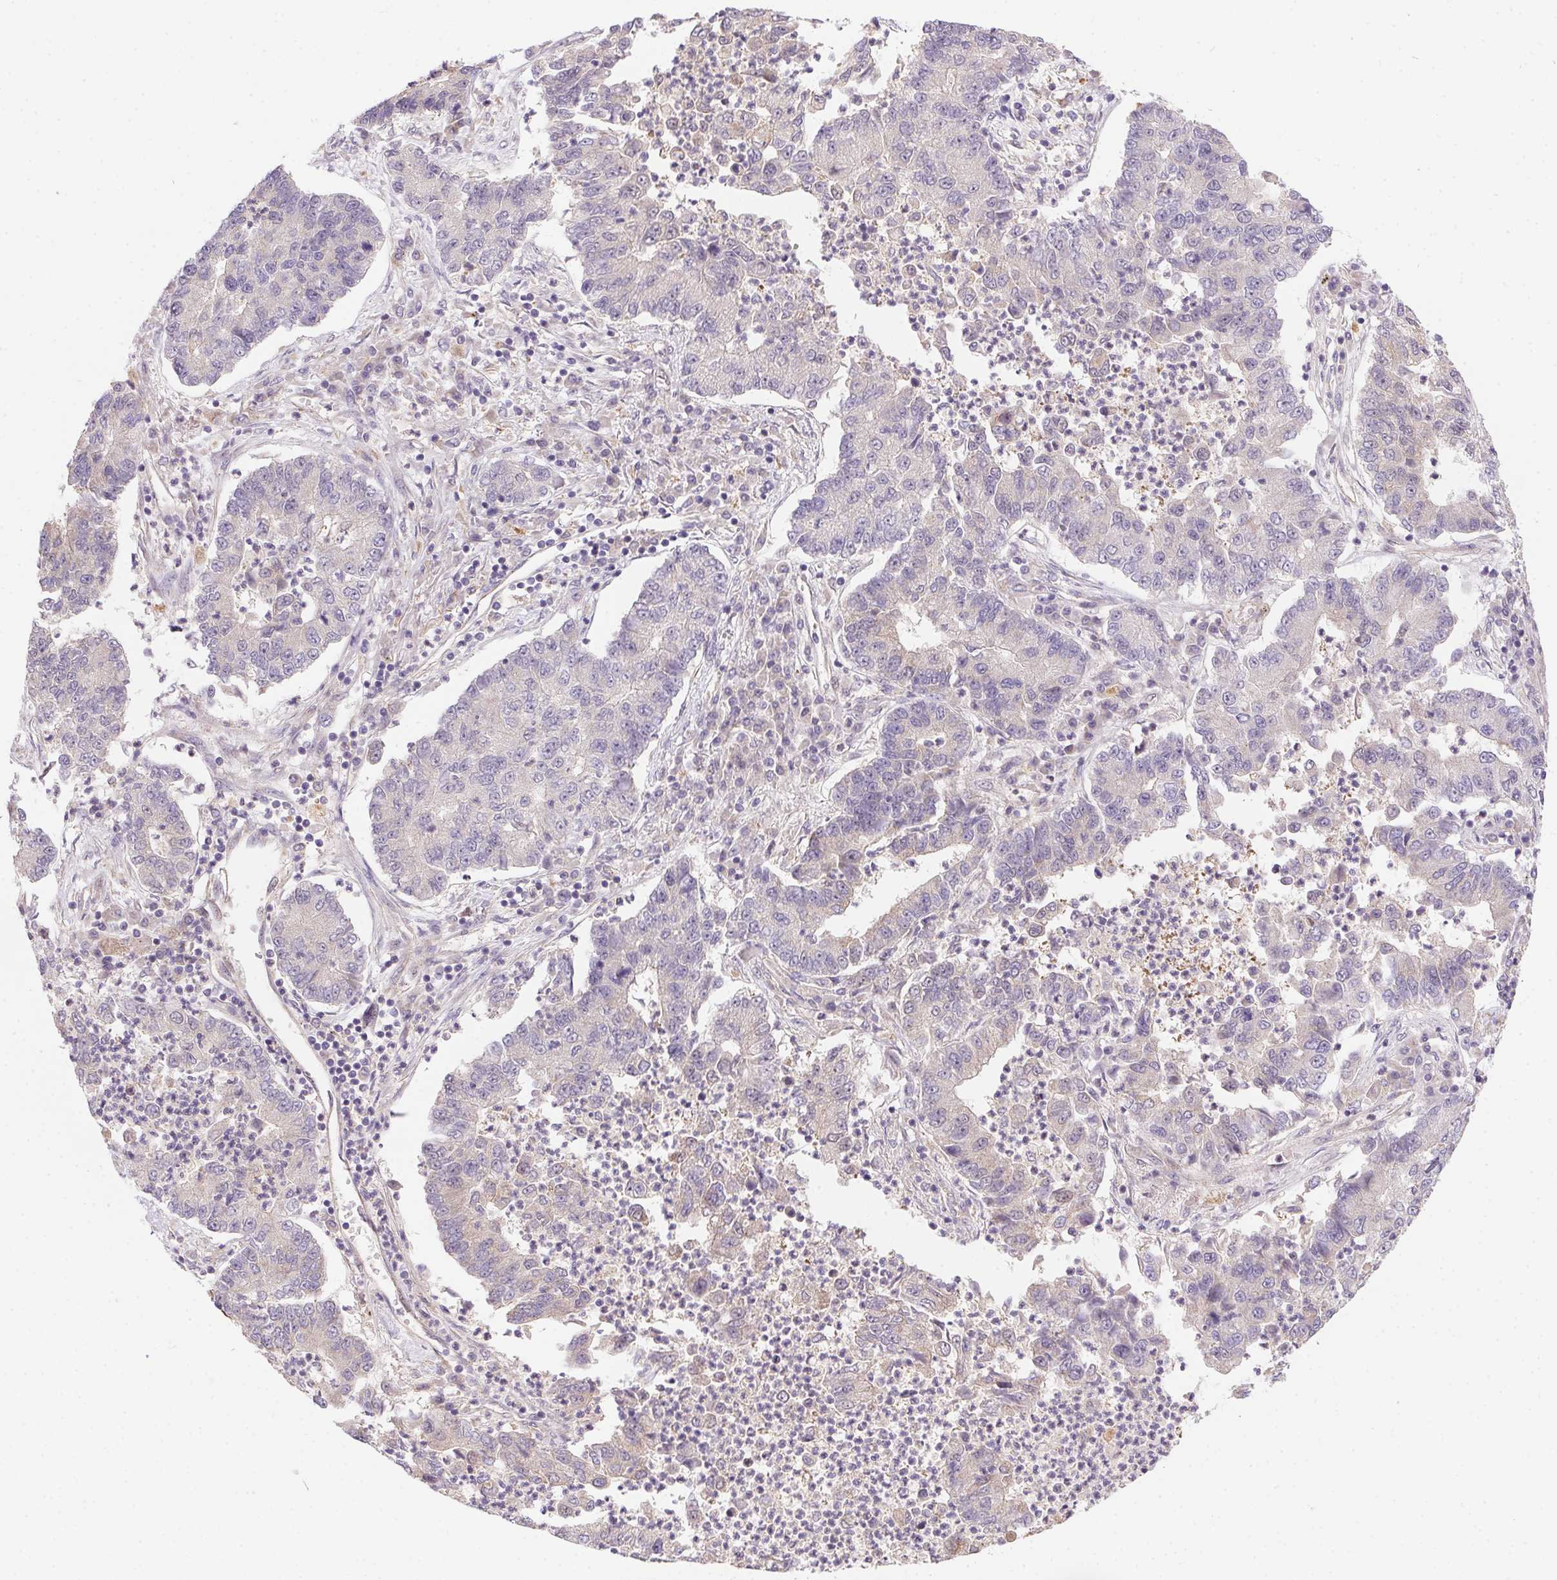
{"staining": {"intensity": "negative", "quantity": "none", "location": "none"}, "tissue": "lung cancer", "cell_type": "Tumor cells", "image_type": "cancer", "snomed": [{"axis": "morphology", "description": "Adenocarcinoma, NOS"}, {"axis": "topography", "description": "Lung"}], "caption": "The histopathology image demonstrates no staining of tumor cells in lung adenocarcinoma.", "gene": "NUDT16", "patient": {"sex": "female", "age": 57}}